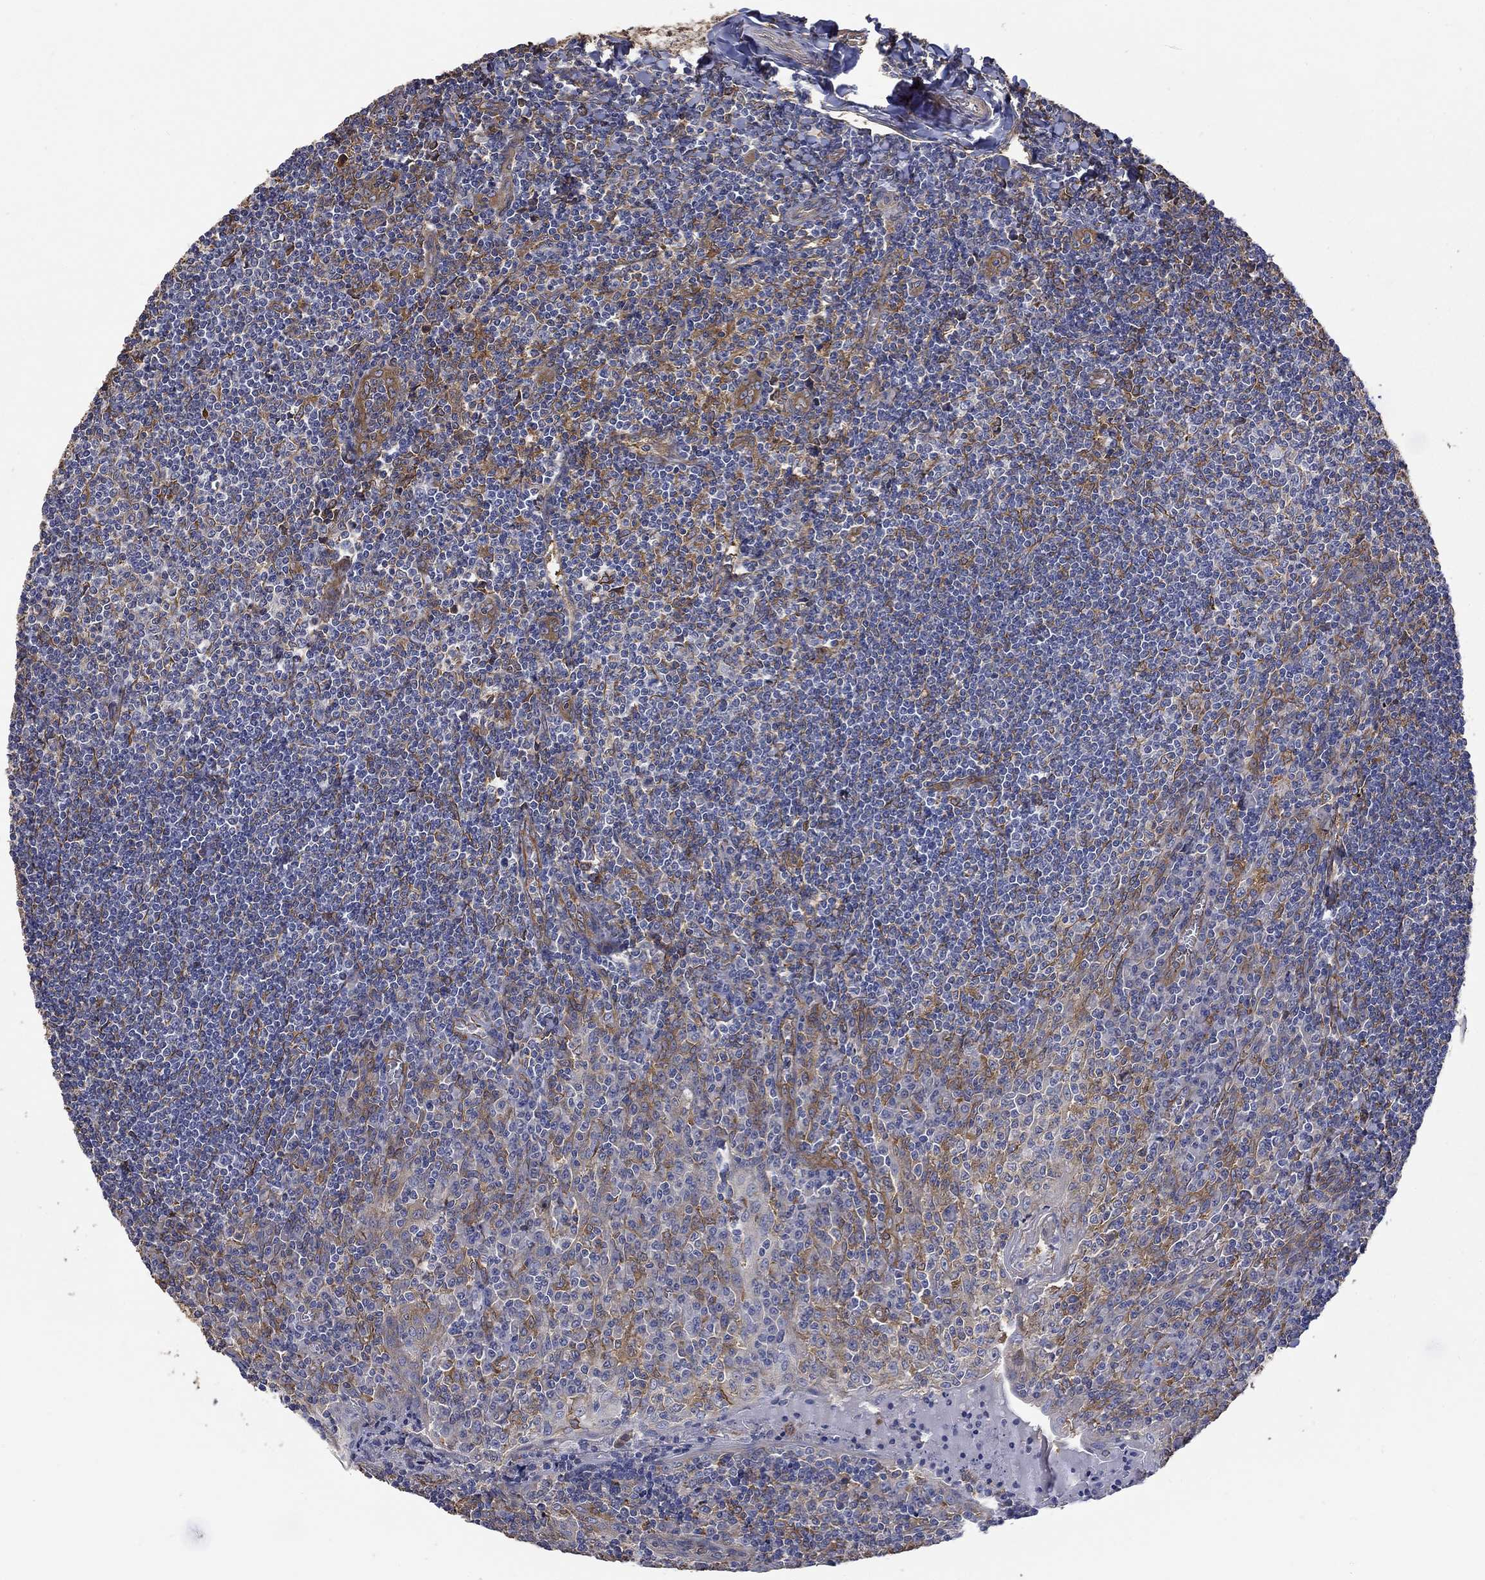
{"staining": {"intensity": "moderate", "quantity": "25%-75%", "location": "cytoplasmic/membranous"}, "tissue": "tonsil", "cell_type": "Germinal center cells", "image_type": "normal", "snomed": [{"axis": "morphology", "description": "Normal tissue, NOS"}, {"axis": "topography", "description": "Tonsil"}], "caption": "A brown stain labels moderate cytoplasmic/membranous staining of a protein in germinal center cells of normal tonsil. (IHC, brightfield microscopy, high magnification).", "gene": "DPYSL2", "patient": {"sex": "female", "age": 12}}